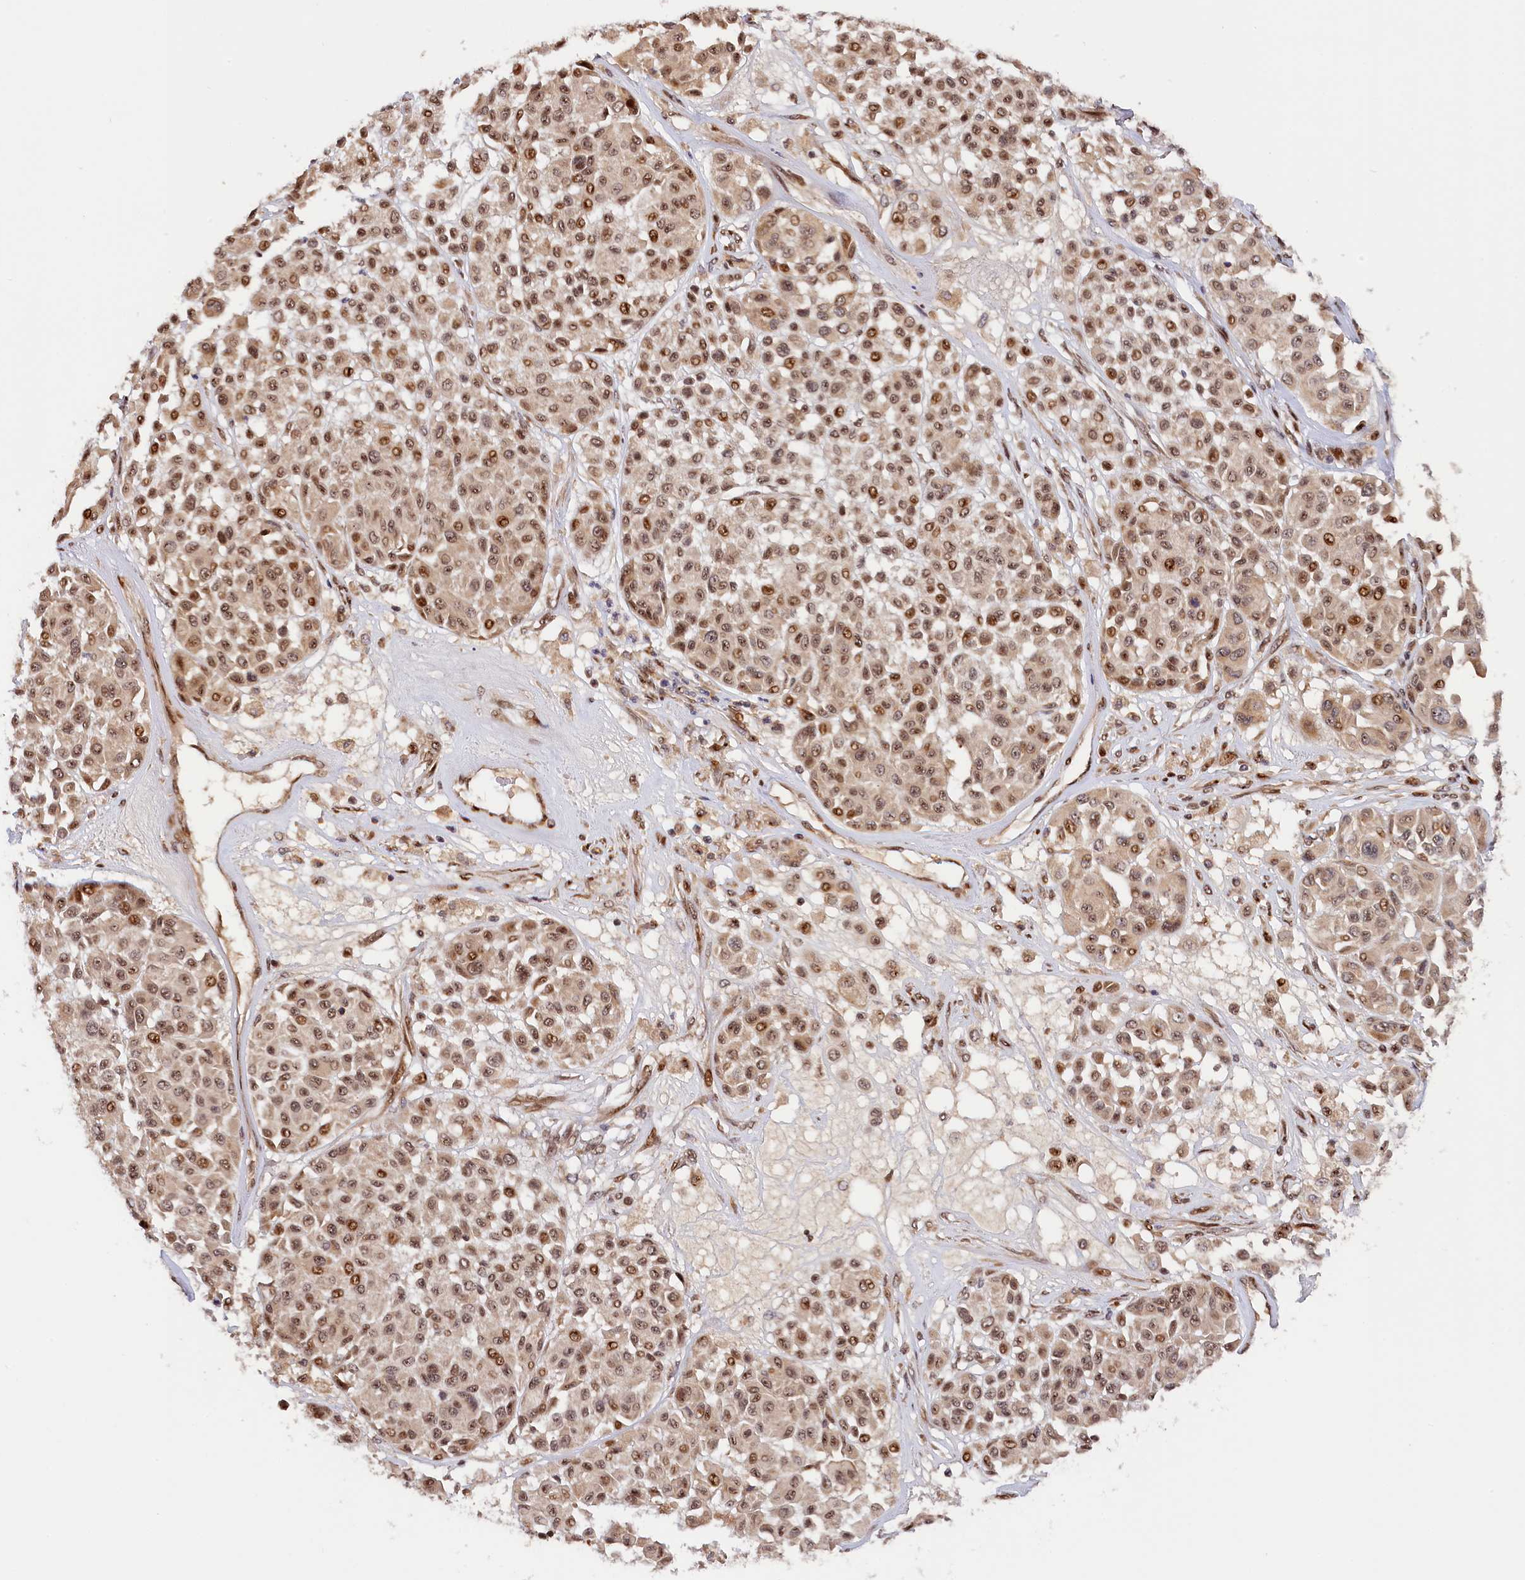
{"staining": {"intensity": "moderate", "quantity": ">75%", "location": "nuclear"}, "tissue": "melanoma", "cell_type": "Tumor cells", "image_type": "cancer", "snomed": [{"axis": "morphology", "description": "Malignant melanoma, Metastatic site"}, {"axis": "topography", "description": "Soft tissue"}], "caption": "The photomicrograph displays a brown stain indicating the presence of a protein in the nuclear of tumor cells in malignant melanoma (metastatic site).", "gene": "ANKRD24", "patient": {"sex": "male", "age": 41}}